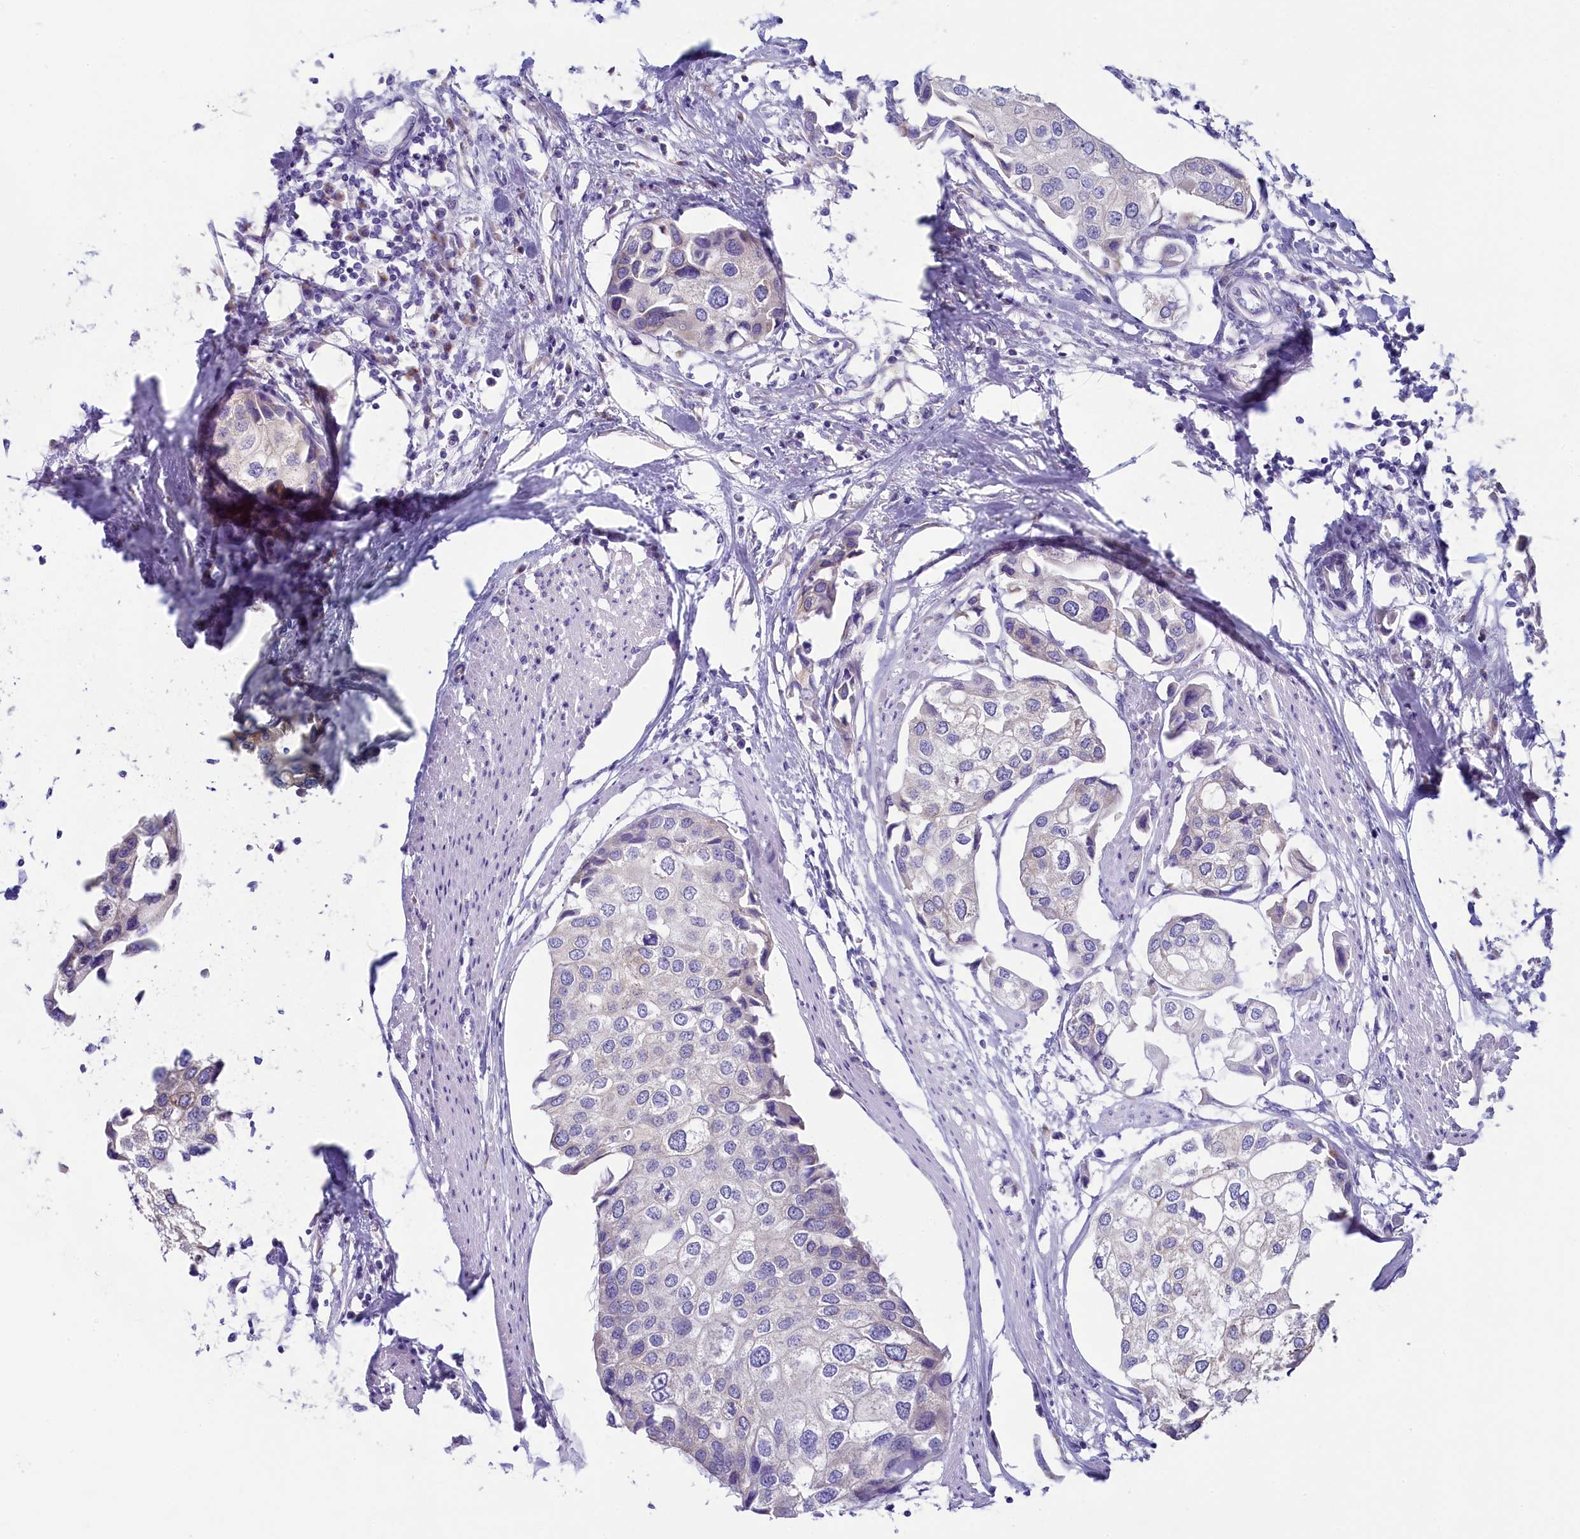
{"staining": {"intensity": "negative", "quantity": "none", "location": "none"}, "tissue": "urothelial cancer", "cell_type": "Tumor cells", "image_type": "cancer", "snomed": [{"axis": "morphology", "description": "Urothelial carcinoma, High grade"}, {"axis": "topography", "description": "Urinary bladder"}], "caption": "Urothelial cancer was stained to show a protein in brown. There is no significant expression in tumor cells. (Stains: DAB (3,3'-diaminobenzidine) immunohistochemistry with hematoxylin counter stain, Microscopy: brightfield microscopy at high magnification).", "gene": "SKA3", "patient": {"sex": "male", "age": 64}}